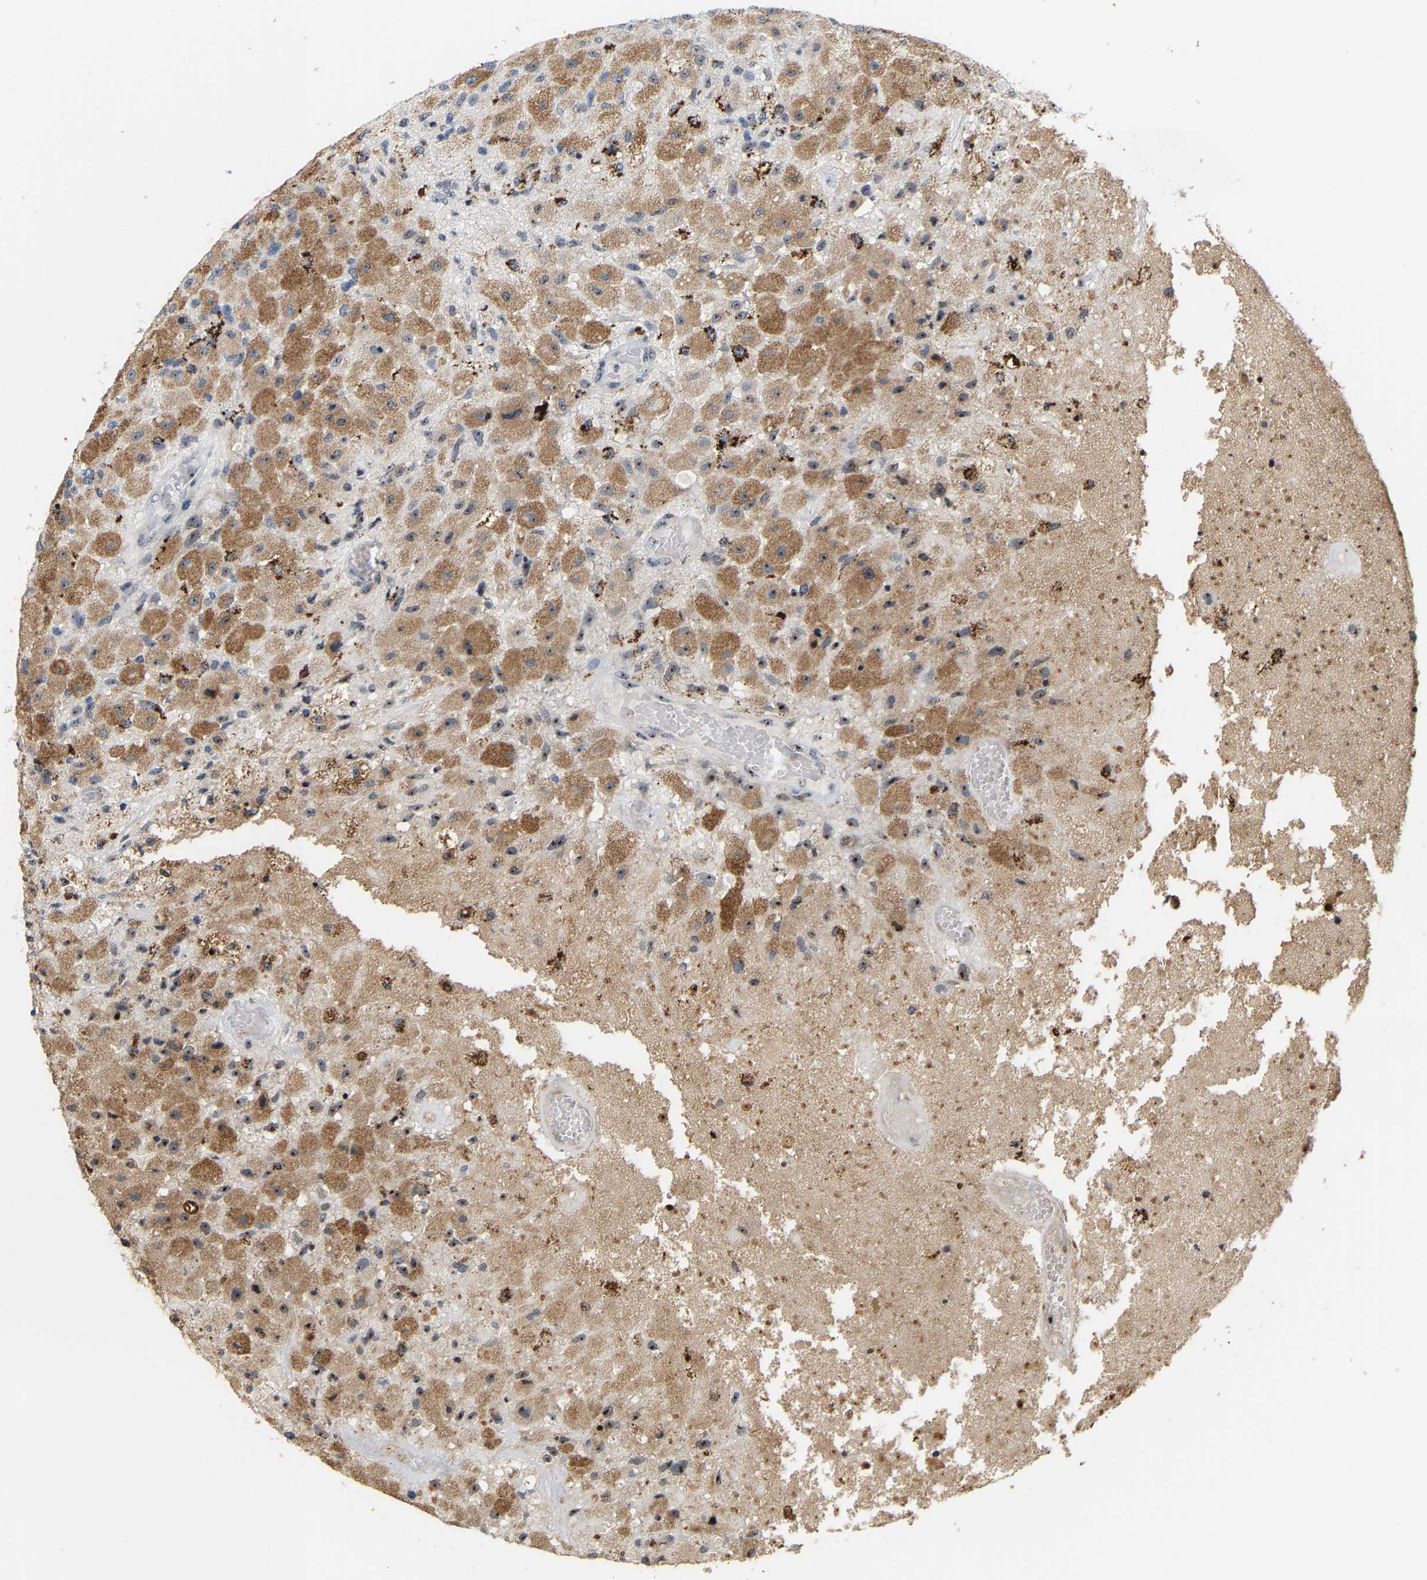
{"staining": {"intensity": "moderate", "quantity": ">75%", "location": "cytoplasmic/membranous,nuclear"}, "tissue": "glioma", "cell_type": "Tumor cells", "image_type": "cancer", "snomed": [{"axis": "morphology", "description": "Normal tissue, NOS"}, {"axis": "morphology", "description": "Glioma, malignant, High grade"}, {"axis": "topography", "description": "Cerebral cortex"}], "caption": "Immunohistochemical staining of high-grade glioma (malignant) displays moderate cytoplasmic/membranous and nuclear protein expression in approximately >75% of tumor cells.", "gene": "NOP58", "patient": {"sex": "male", "age": 77}}